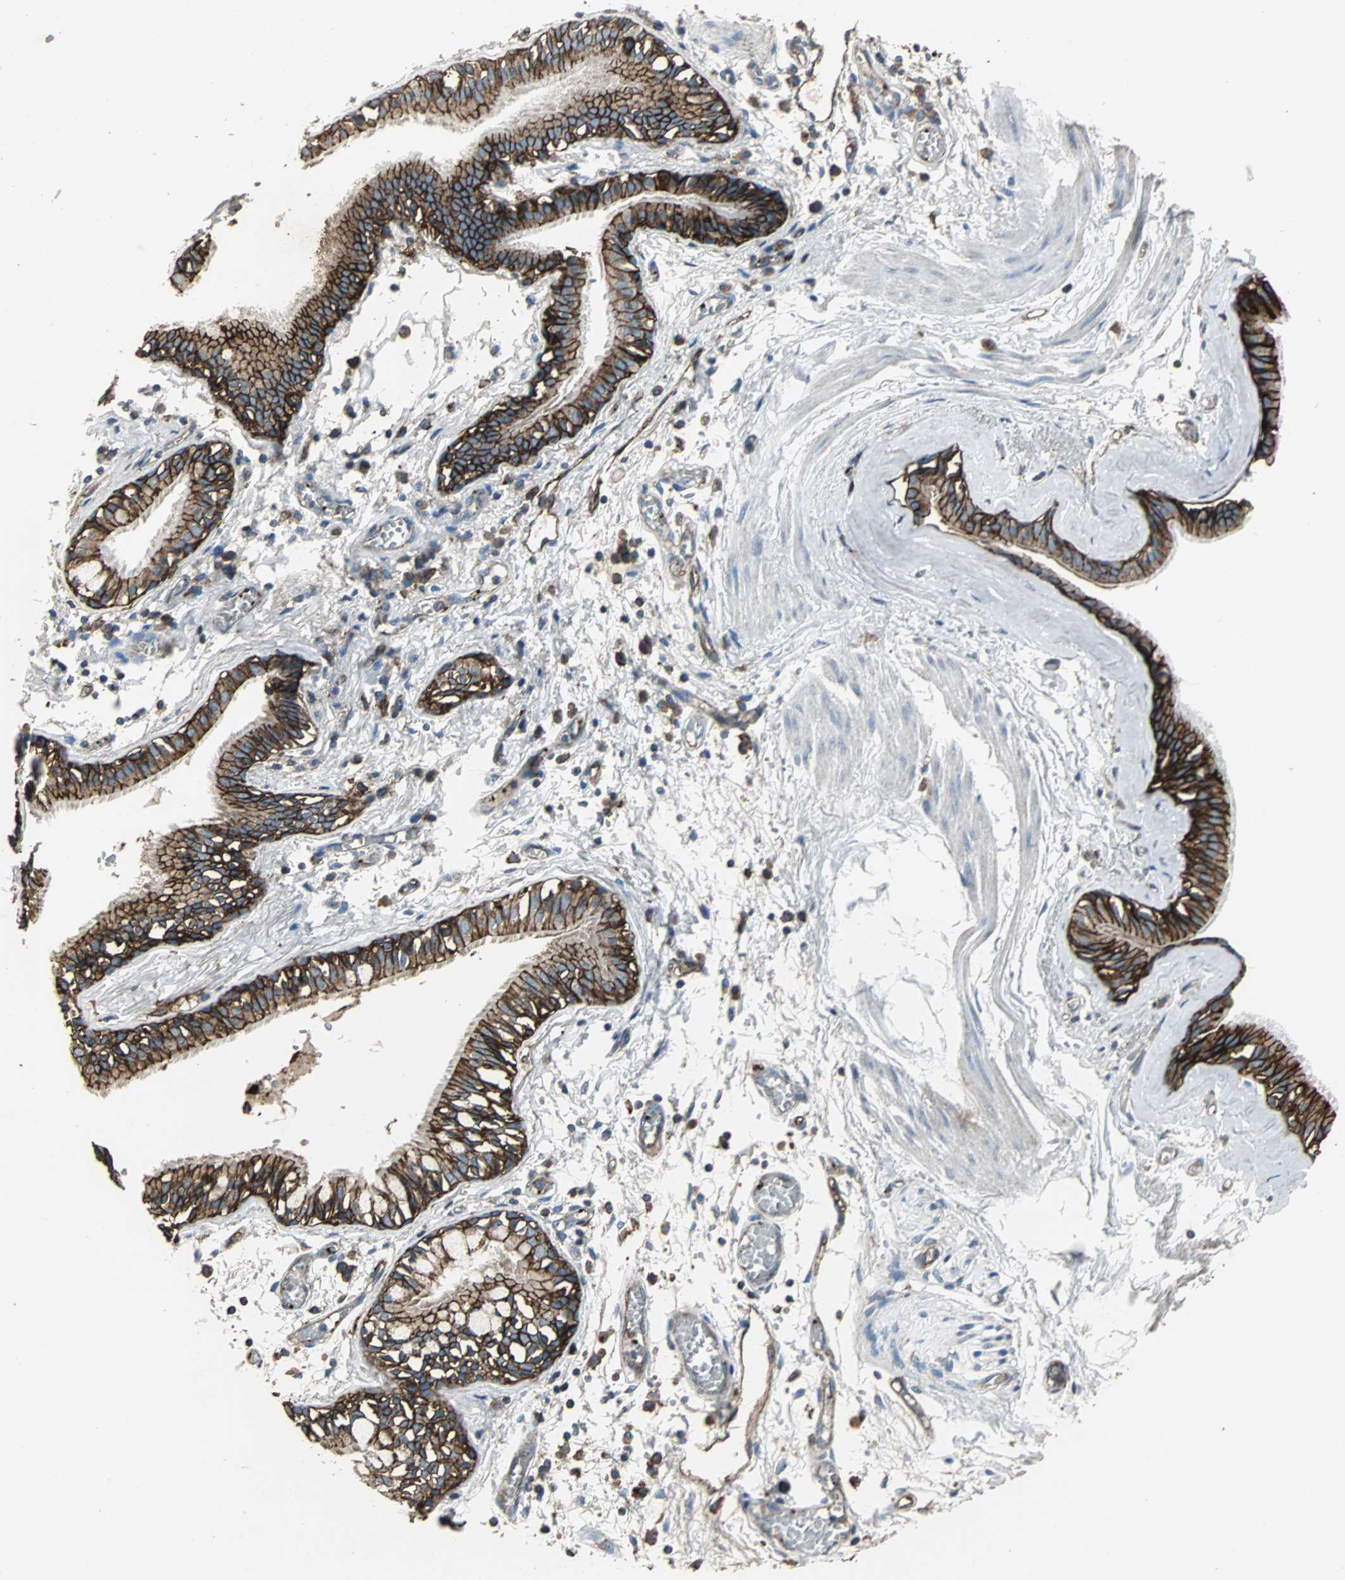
{"staining": {"intensity": "strong", "quantity": ">75%", "location": "cytoplasmic/membranous"}, "tissue": "bronchus", "cell_type": "Respiratory epithelial cells", "image_type": "normal", "snomed": [{"axis": "morphology", "description": "Normal tissue, NOS"}, {"axis": "topography", "description": "Bronchus"}, {"axis": "topography", "description": "Lung"}], "caption": "Immunohistochemistry (IHC) staining of normal bronchus, which demonstrates high levels of strong cytoplasmic/membranous positivity in about >75% of respiratory epithelial cells indicating strong cytoplasmic/membranous protein expression. The staining was performed using DAB (3,3'-diaminobenzidine) (brown) for protein detection and nuclei were counterstained in hematoxylin (blue).", "gene": "F11R", "patient": {"sex": "female", "age": 56}}